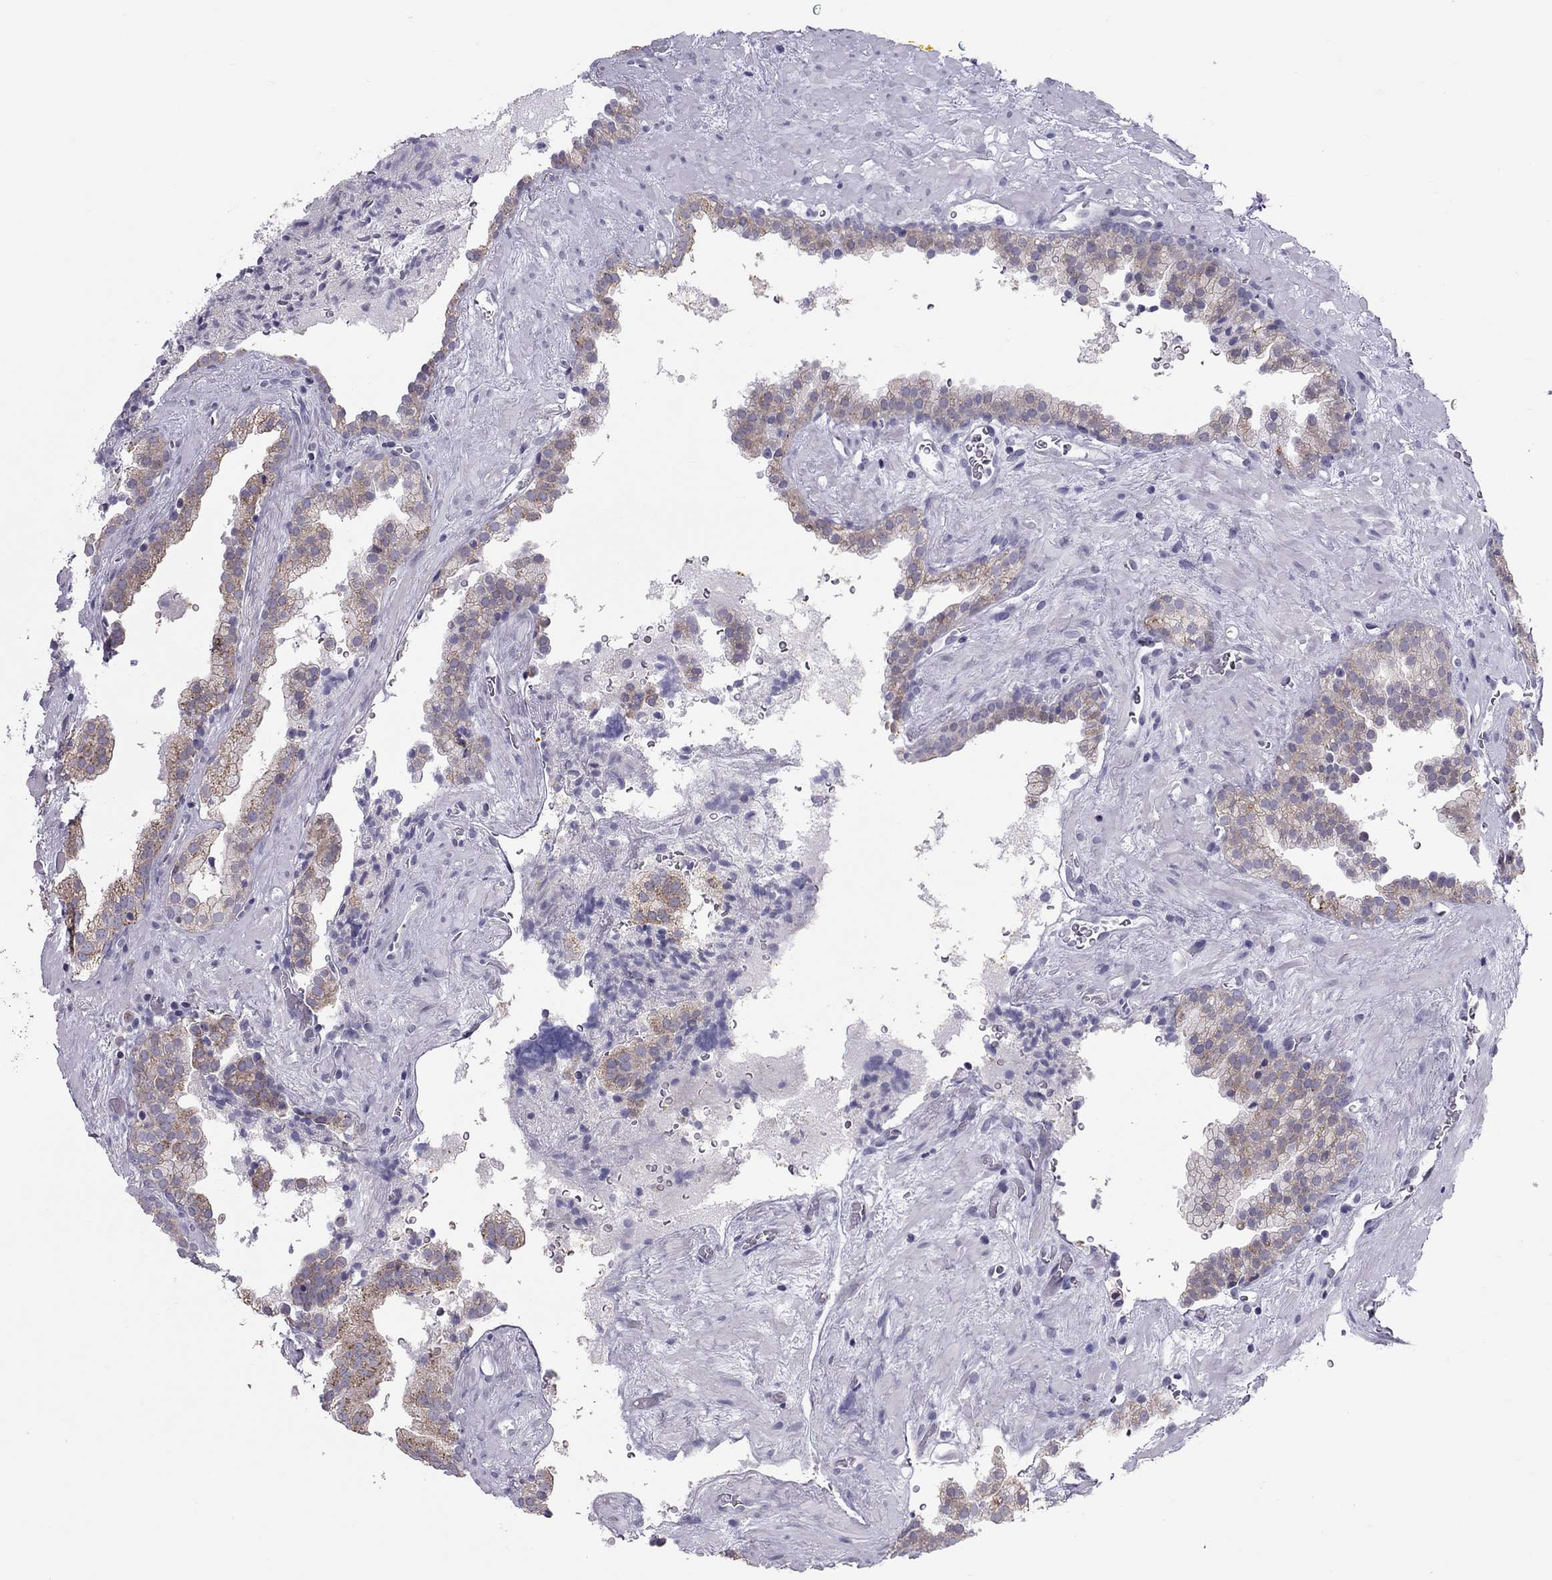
{"staining": {"intensity": "weak", "quantity": ">75%", "location": "cytoplasmic/membranous"}, "tissue": "prostate cancer", "cell_type": "Tumor cells", "image_type": "cancer", "snomed": [{"axis": "morphology", "description": "Adenocarcinoma, NOS"}, {"axis": "topography", "description": "Prostate"}], "caption": "Prostate cancer (adenocarcinoma) tissue exhibits weak cytoplasmic/membranous staining in approximately >75% of tumor cells, visualized by immunohistochemistry.", "gene": "TEX14", "patient": {"sex": "male", "age": 66}}